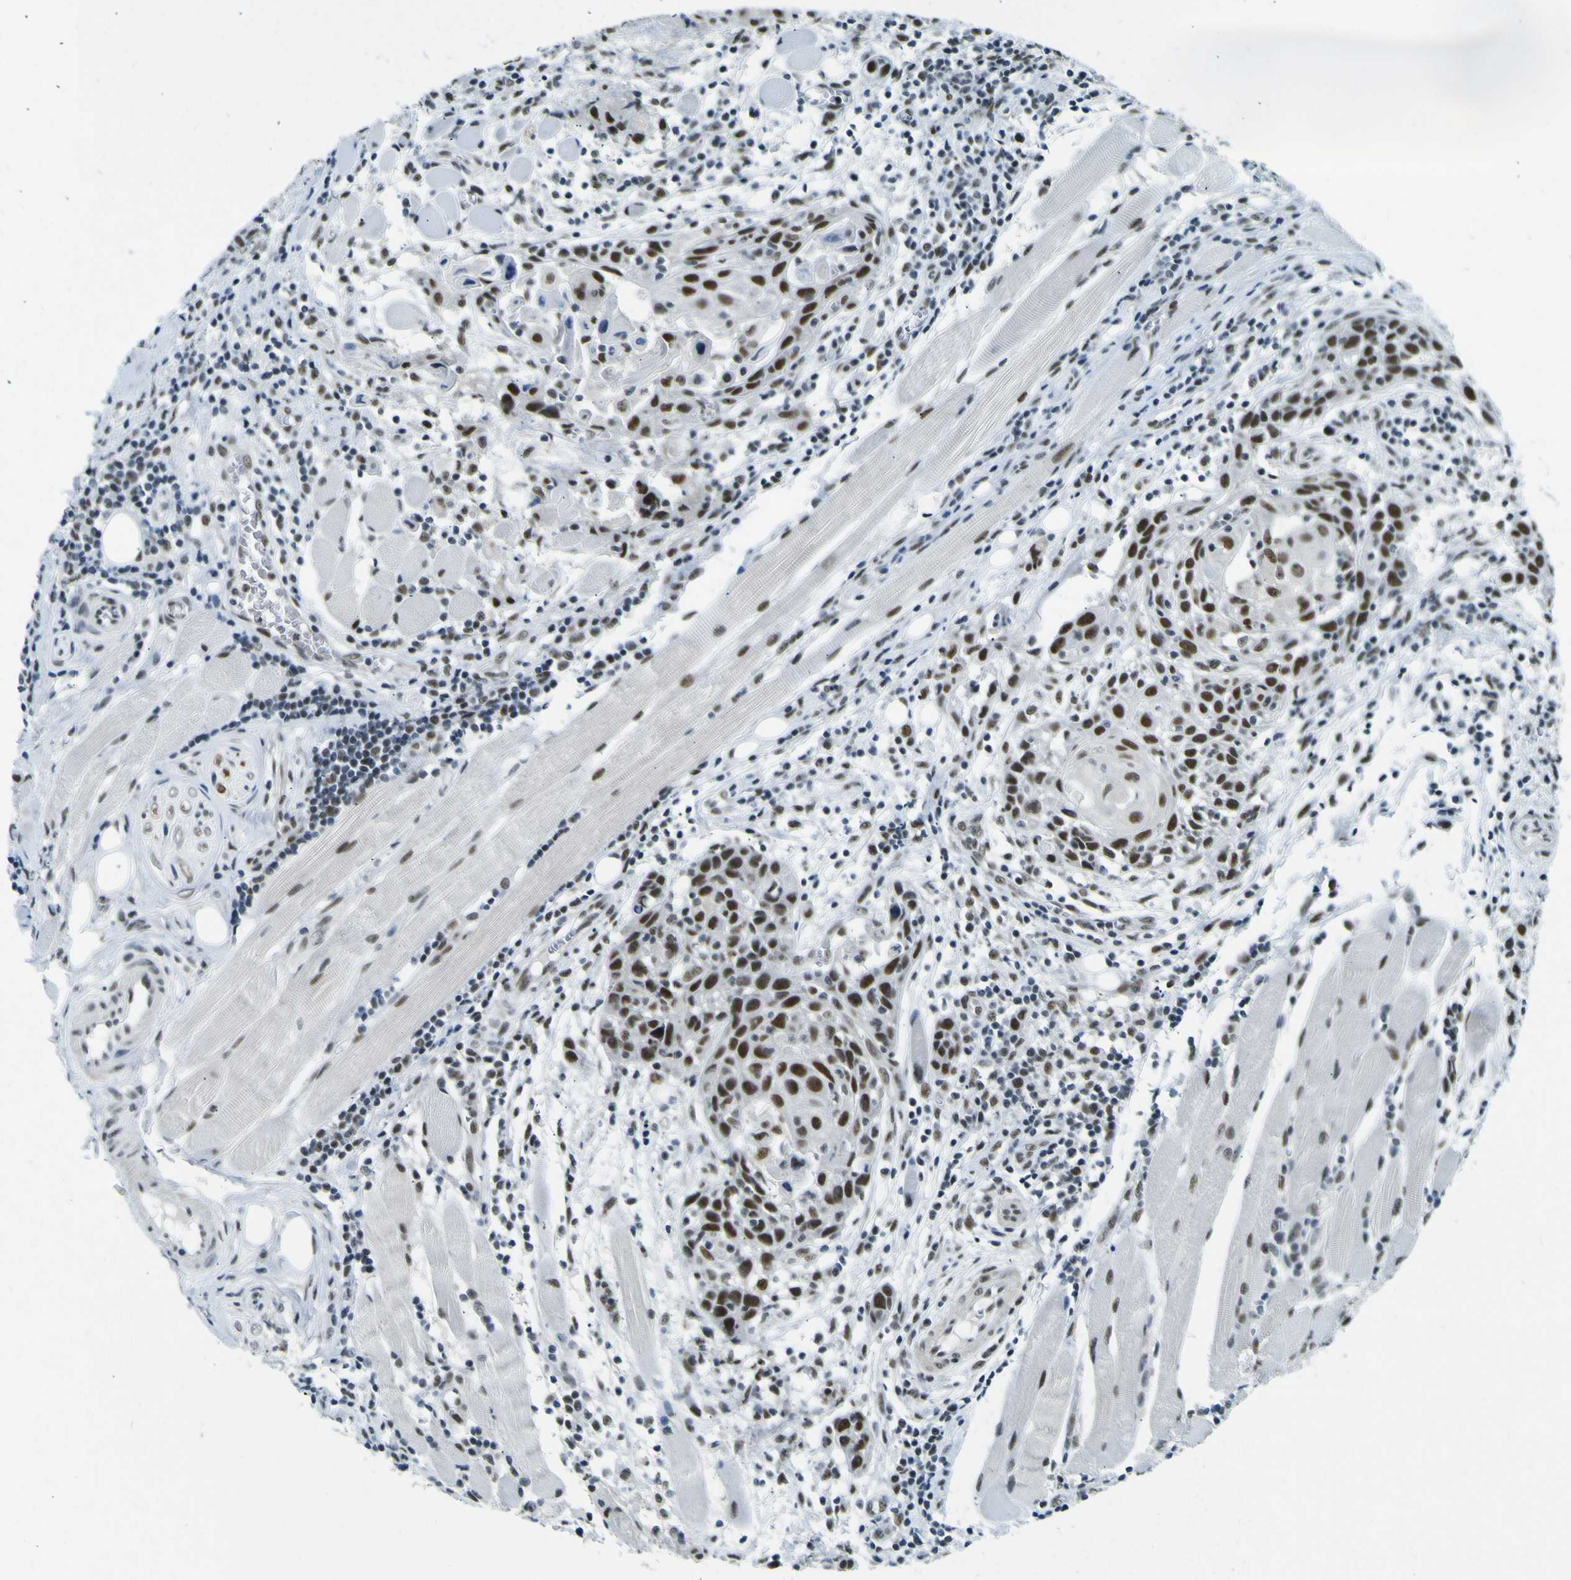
{"staining": {"intensity": "moderate", "quantity": ">75%", "location": "nuclear"}, "tissue": "head and neck cancer", "cell_type": "Tumor cells", "image_type": "cancer", "snomed": [{"axis": "morphology", "description": "Squamous cell carcinoma, NOS"}, {"axis": "topography", "description": "Oral tissue"}, {"axis": "topography", "description": "Head-Neck"}], "caption": "The image shows staining of head and neck cancer, revealing moderate nuclear protein expression (brown color) within tumor cells.", "gene": "CEBPG", "patient": {"sex": "female", "age": 50}}